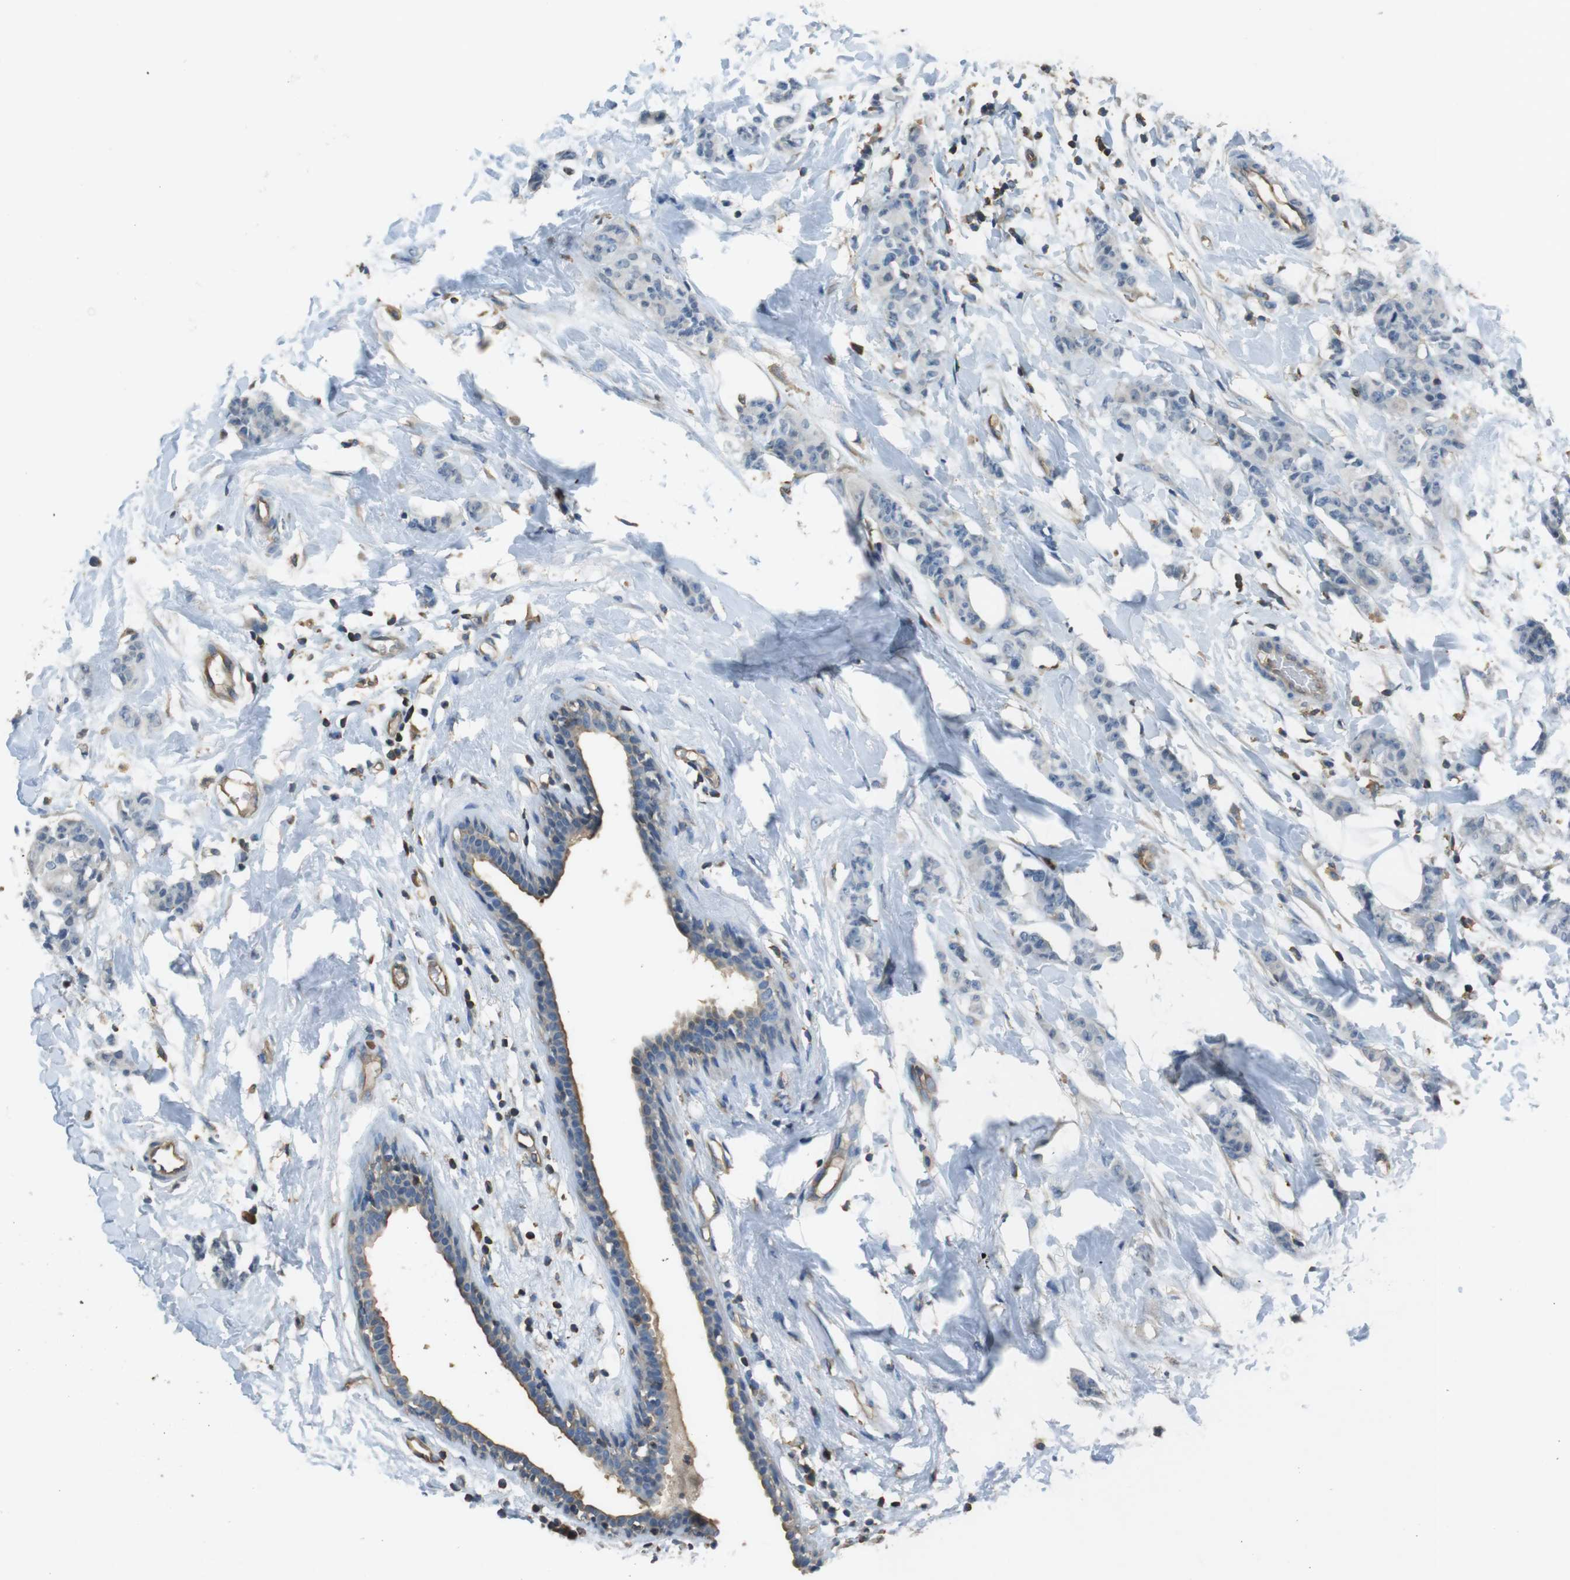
{"staining": {"intensity": "negative", "quantity": "none", "location": "none"}, "tissue": "breast cancer", "cell_type": "Tumor cells", "image_type": "cancer", "snomed": [{"axis": "morphology", "description": "Normal tissue, NOS"}, {"axis": "morphology", "description": "Duct carcinoma"}, {"axis": "topography", "description": "Breast"}], "caption": "Tumor cells are negative for brown protein staining in breast invasive ductal carcinoma.", "gene": "FCAR", "patient": {"sex": "female", "age": 40}}